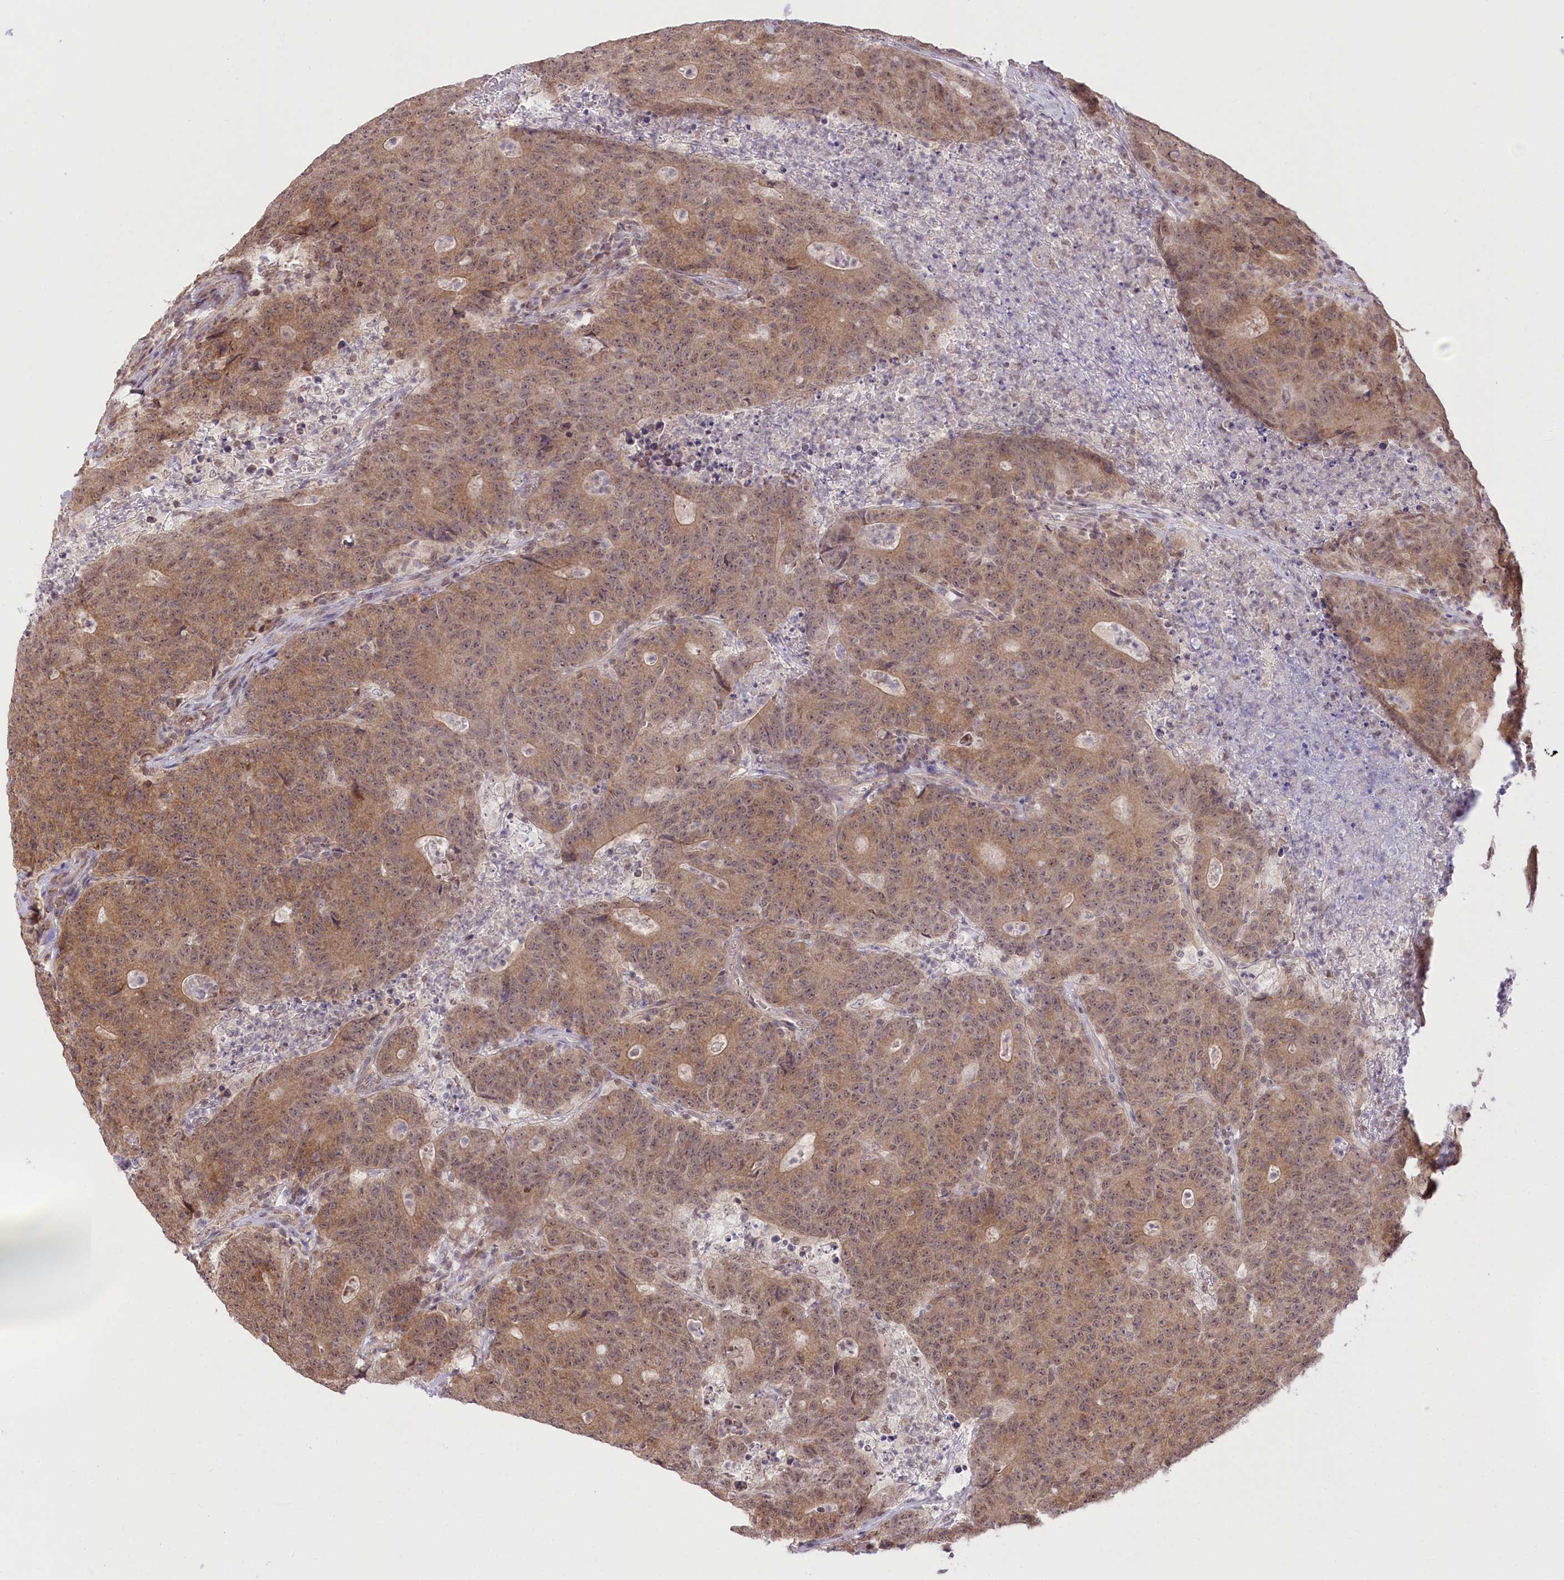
{"staining": {"intensity": "moderate", "quantity": ">75%", "location": "cytoplasmic/membranous,nuclear"}, "tissue": "colorectal cancer", "cell_type": "Tumor cells", "image_type": "cancer", "snomed": [{"axis": "morphology", "description": "Adenocarcinoma, NOS"}, {"axis": "topography", "description": "Colon"}], "caption": "This micrograph exhibits immunohistochemistry staining of human colorectal cancer, with medium moderate cytoplasmic/membranous and nuclear expression in approximately >75% of tumor cells.", "gene": "ZMAT2", "patient": {"sex": "female", "age": 75}}